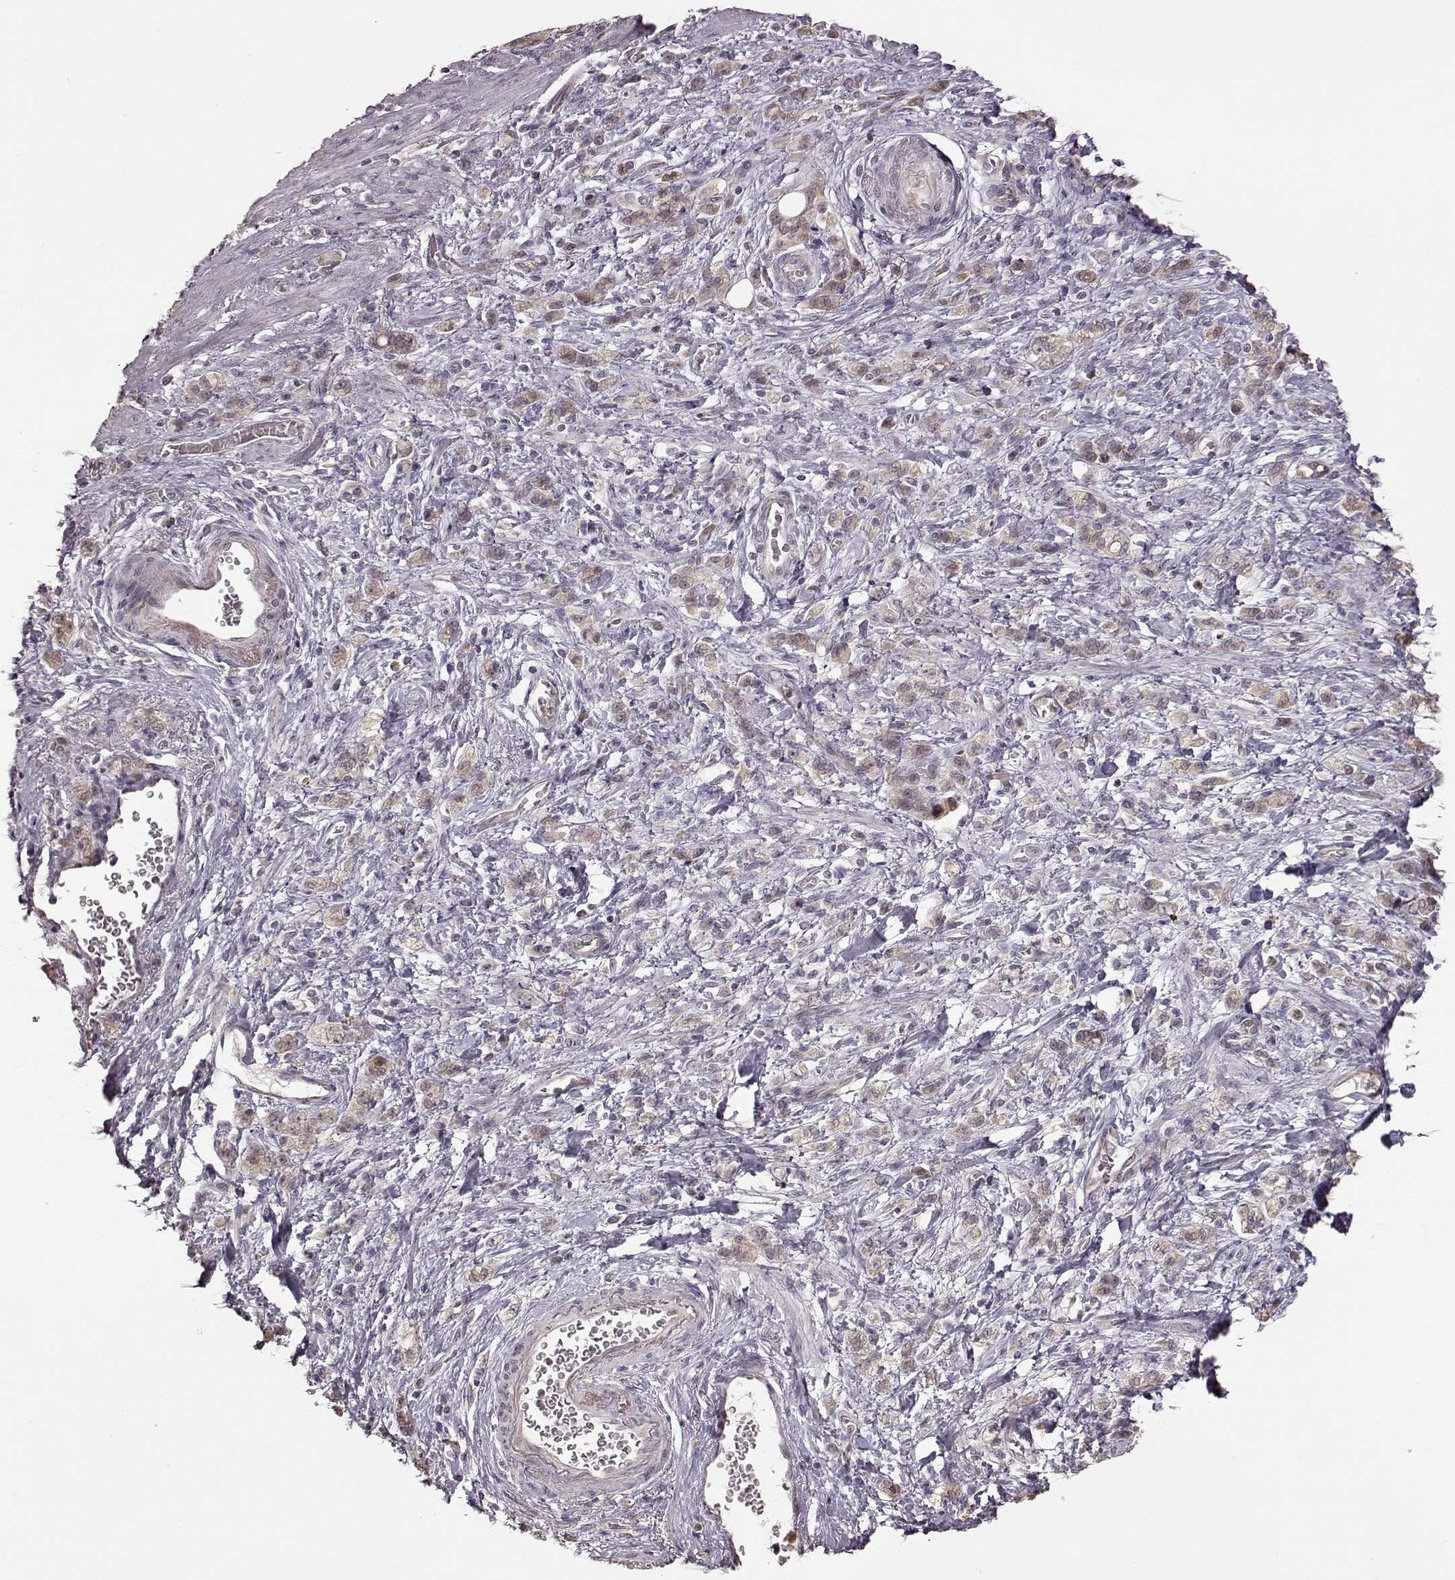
{"staining": {"intensity": "weak", "quantity": ">75%", "location": "cytoplasmic/membranous"}, "tissue": "stomach cancer", "cell_type": "Tumor cells", "image_type": "cancer", "snomed": [{"axis": "morphology", "description": "Adenocarcinoma, NOS"}, {"axis": "topography", "description": "Stomach"}], "caption": "Stomach adenocarcinoma stained with a brown dye displays weak cytoplasmic/membranous positive expression in about >75% of tumor cells.", "gene": "CRB1", "patient": {"sex": "male", "age": 77}}